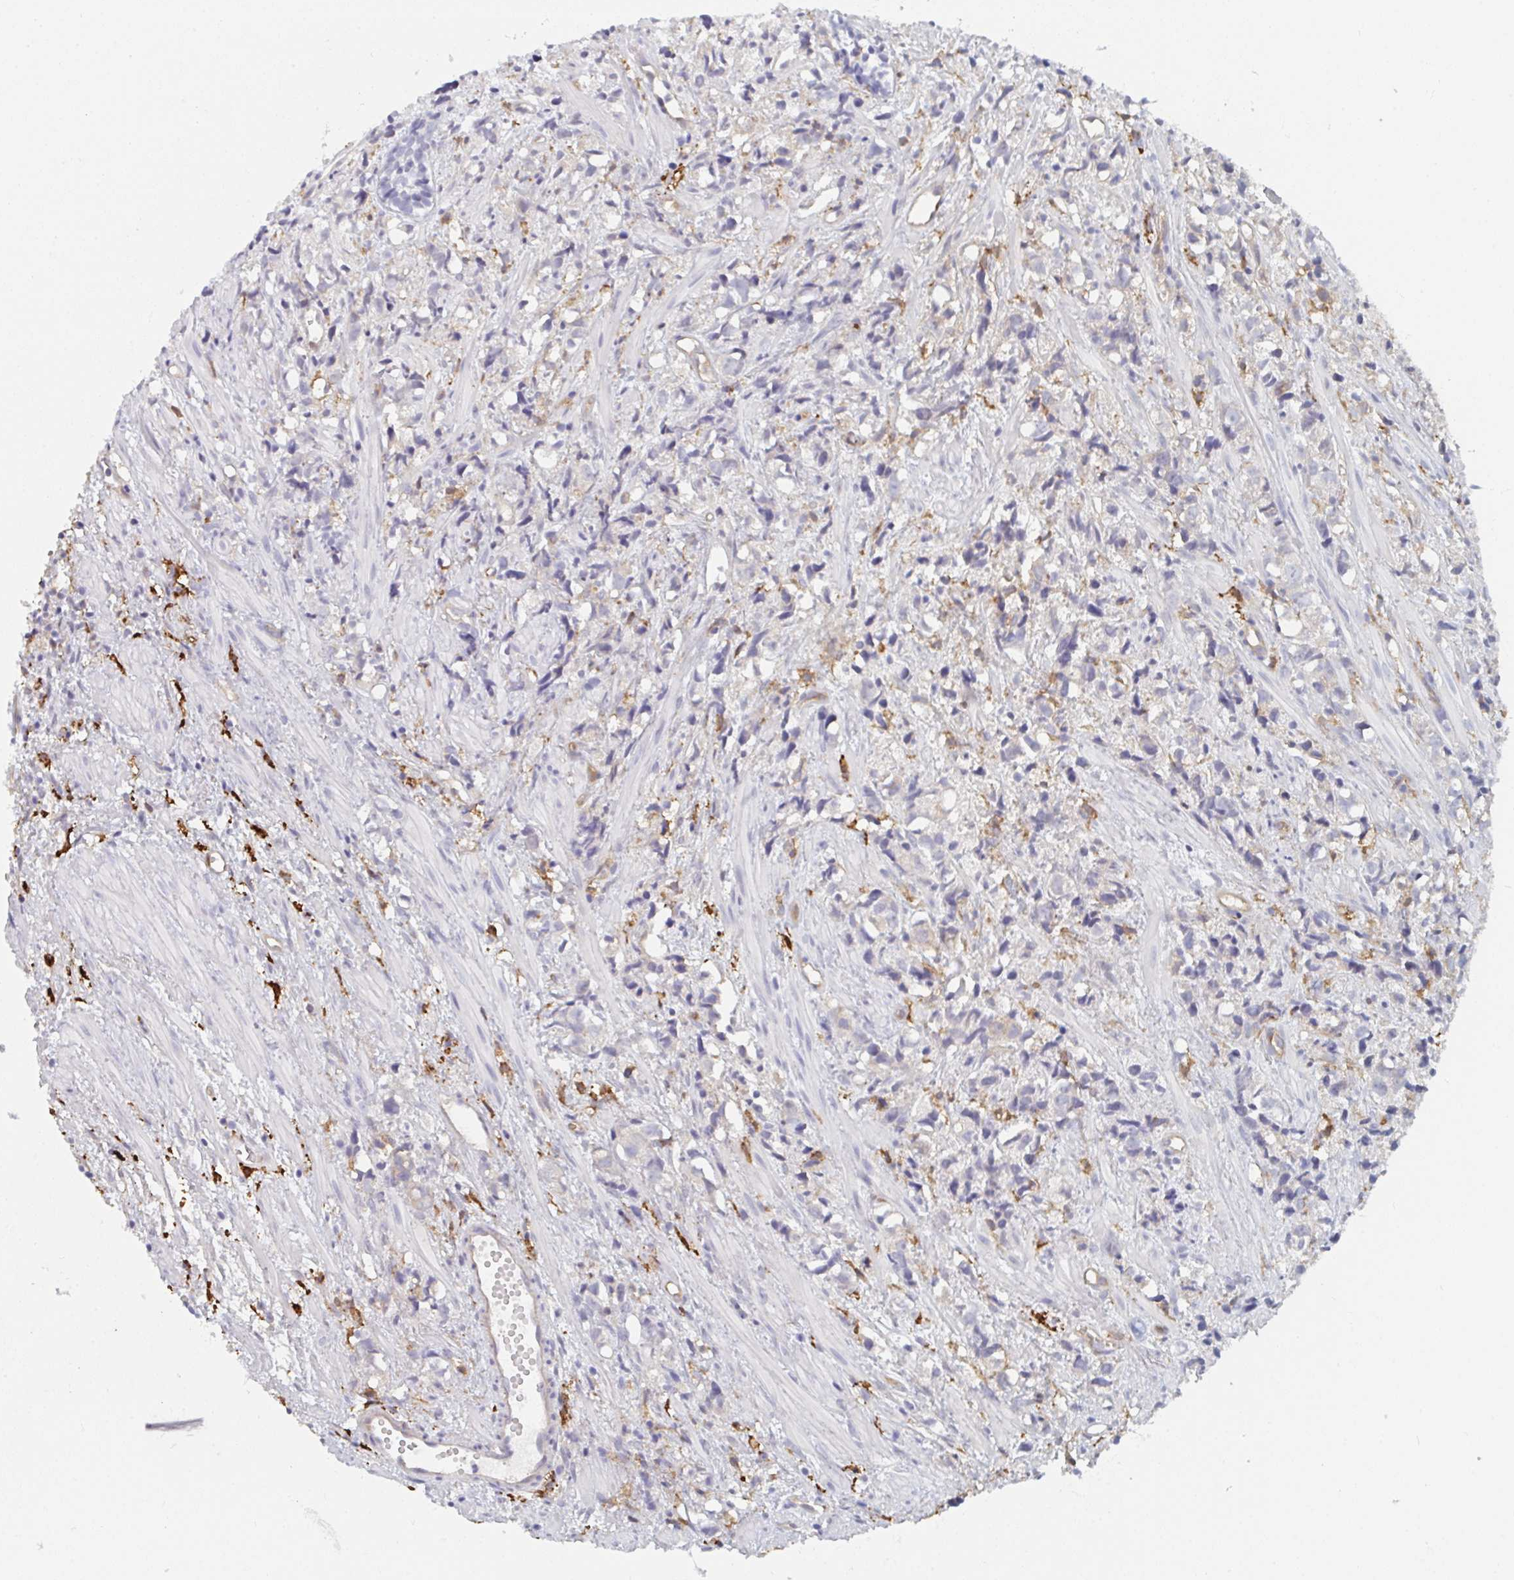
{"staining": {"intensity": "negative", "quantity": "none", "location": "none"}, "tissue": "prostate cancer", "cell_type": "Tumor cells", "image_type": "cancer", "snomed": [{"axis": "morphology", "description": "Adenocarcinoma, High grade"}, {"axis": "topography", "description": "Prostate"}], "caption": "This is a image of immunohistochemistry (IHC) staining of prostate adenocarcinoma (high-grade), which shows no staining in tumor cells.", "gene": "DAB2", "patient": {"sex": "male", "age": 58}}